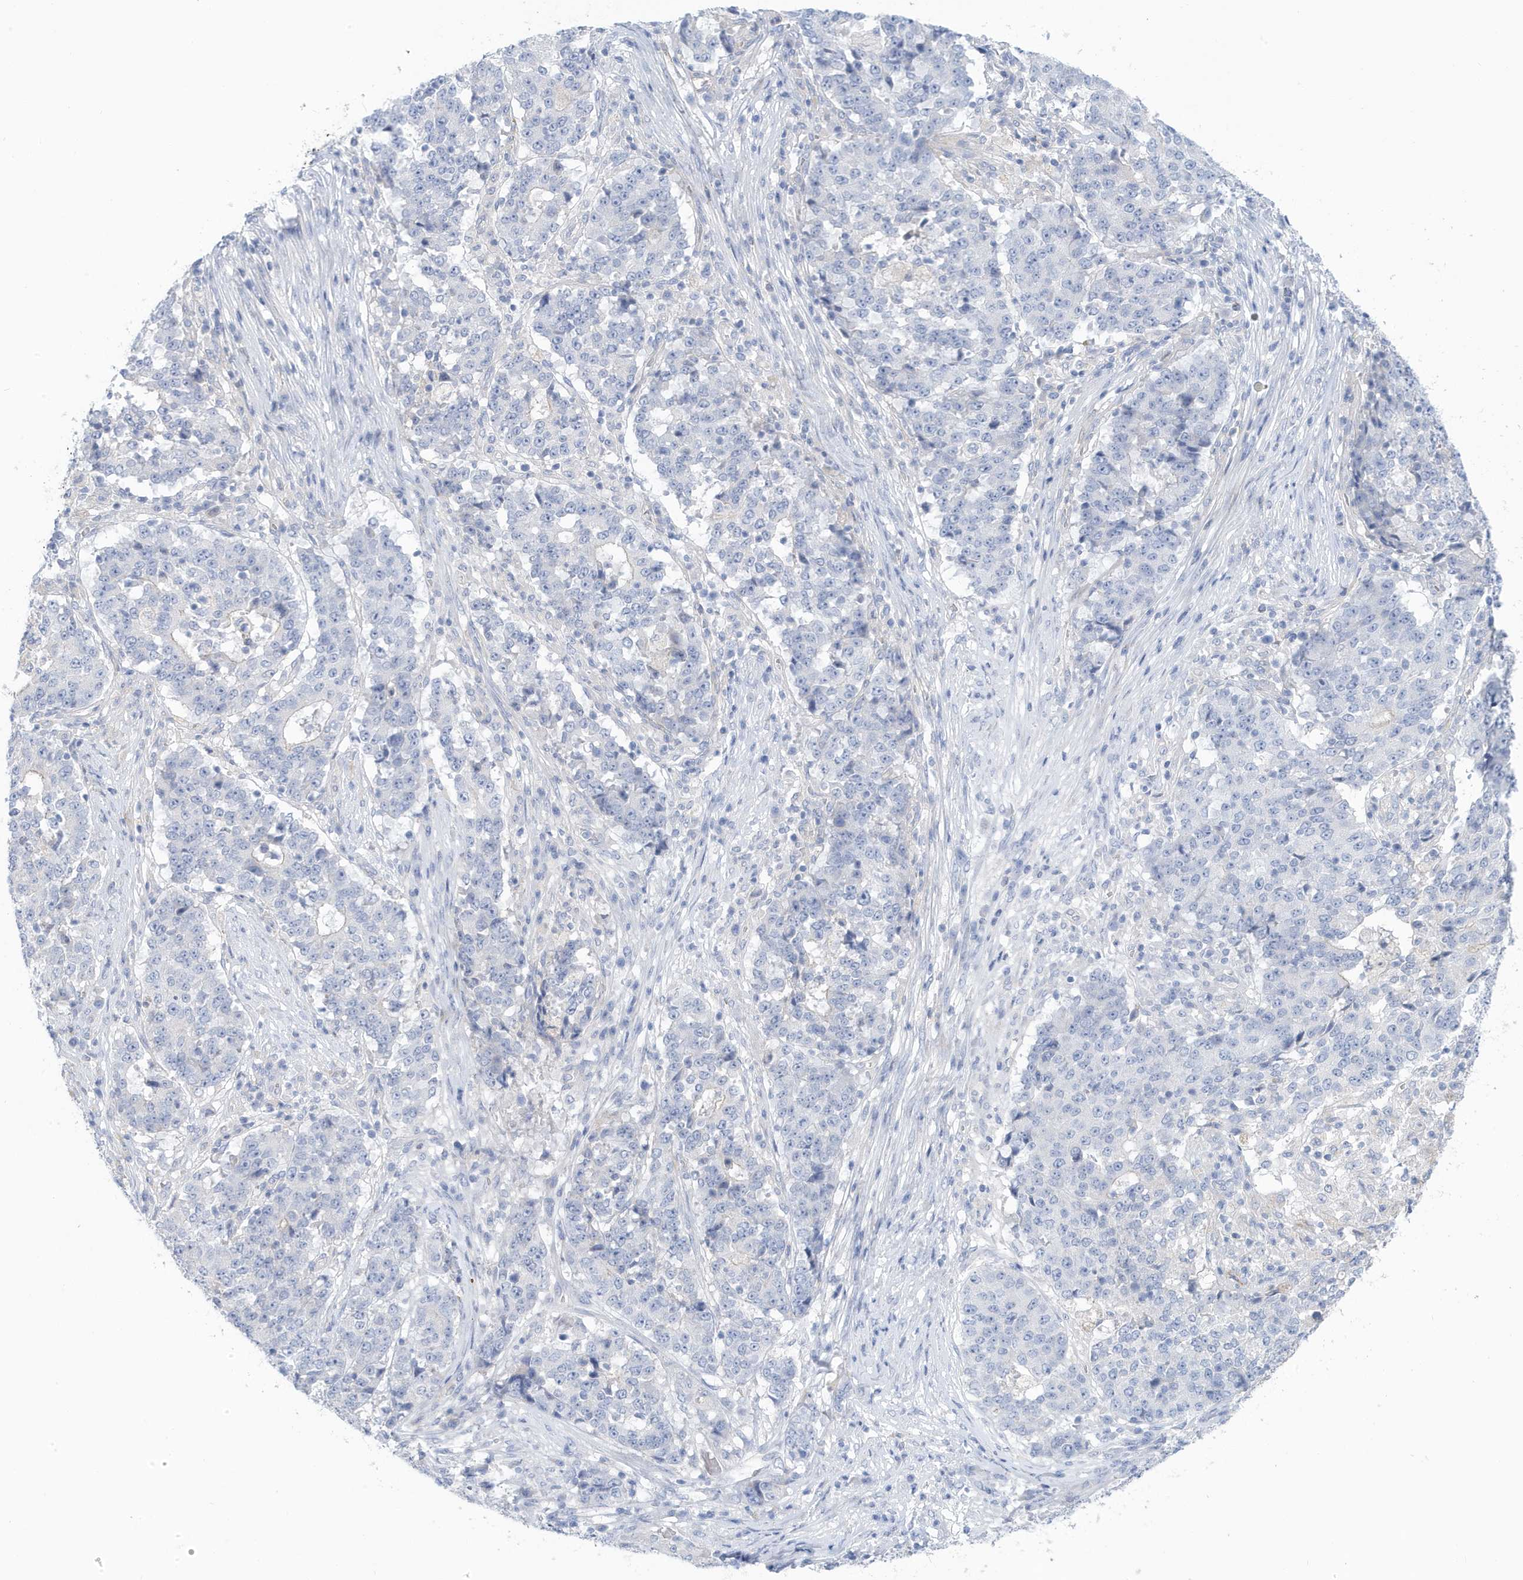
{"staining": {"intensity": "negative", "quantity": "none", "location": "none"}, "tissue": "stomach cancer", "cell_type": "Tumor cells", "image_type": "cancer", "snomed": [{"axis": "morphology", "description": "Adenocarcinoma, NOS"}, {"axis": "topography", "description": "Stomach"}], "caption": "This micrograph is of stomach cancer (adenocarcinoma) stained with immunohistochemistry (IHC) to label a protein in brown with the nuclei are counter-stained blue. There is no staining in tumor cells.", "gene": "ATP13A5", "patient": {"sex": "male", "age": 59}}